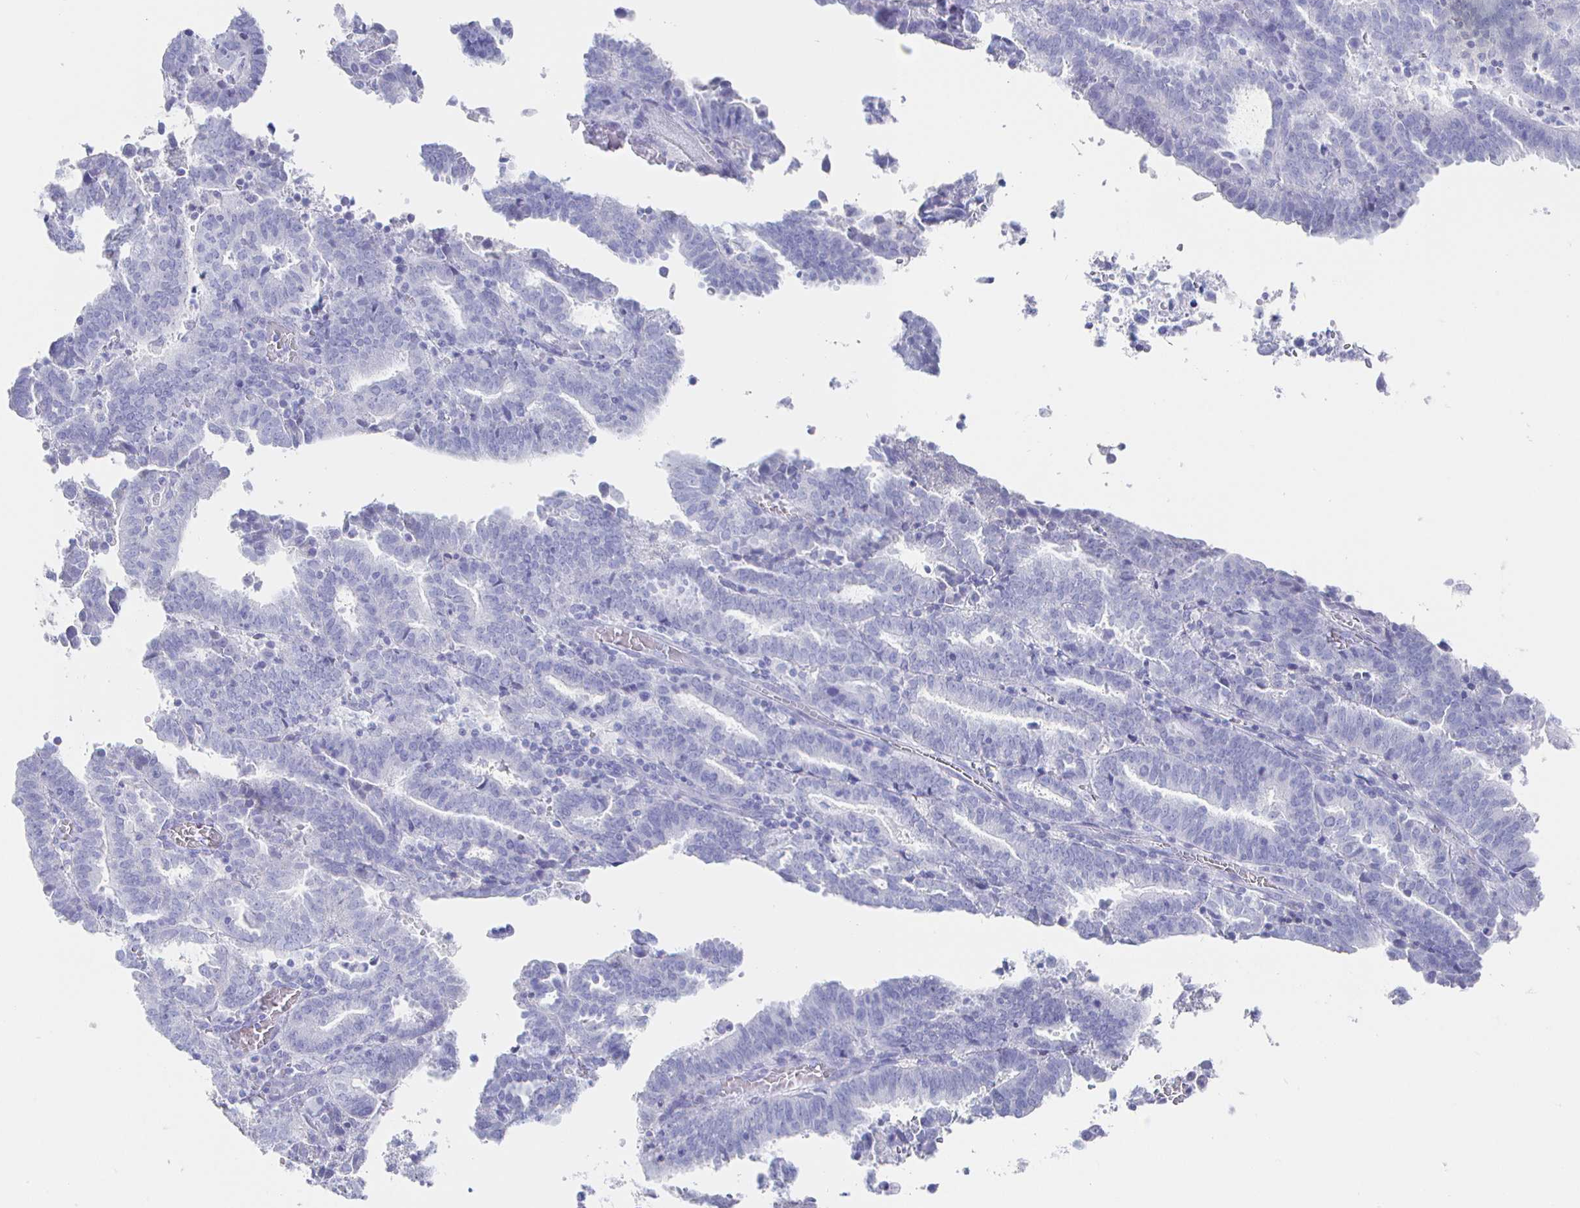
{"staining": {"intensity": "negative", "quantity": "none", "location": "none"}, "tissue": "endometrial cancer", "cell_type": "Tumor cells", "image_type": "cancer", "snomed": [{"axis": "morphology", "description": "Adenocarcinoma, NOS"}, {"axis": "topography", "description": "Uterus"}], "caption": "This is an immunohistochemistry (IHC) image of human endometrial adenocarcinoma. There is no expression in tumor cells.", "gene": "CLCA1", "patient": {"sex": "female", "age": 83}}